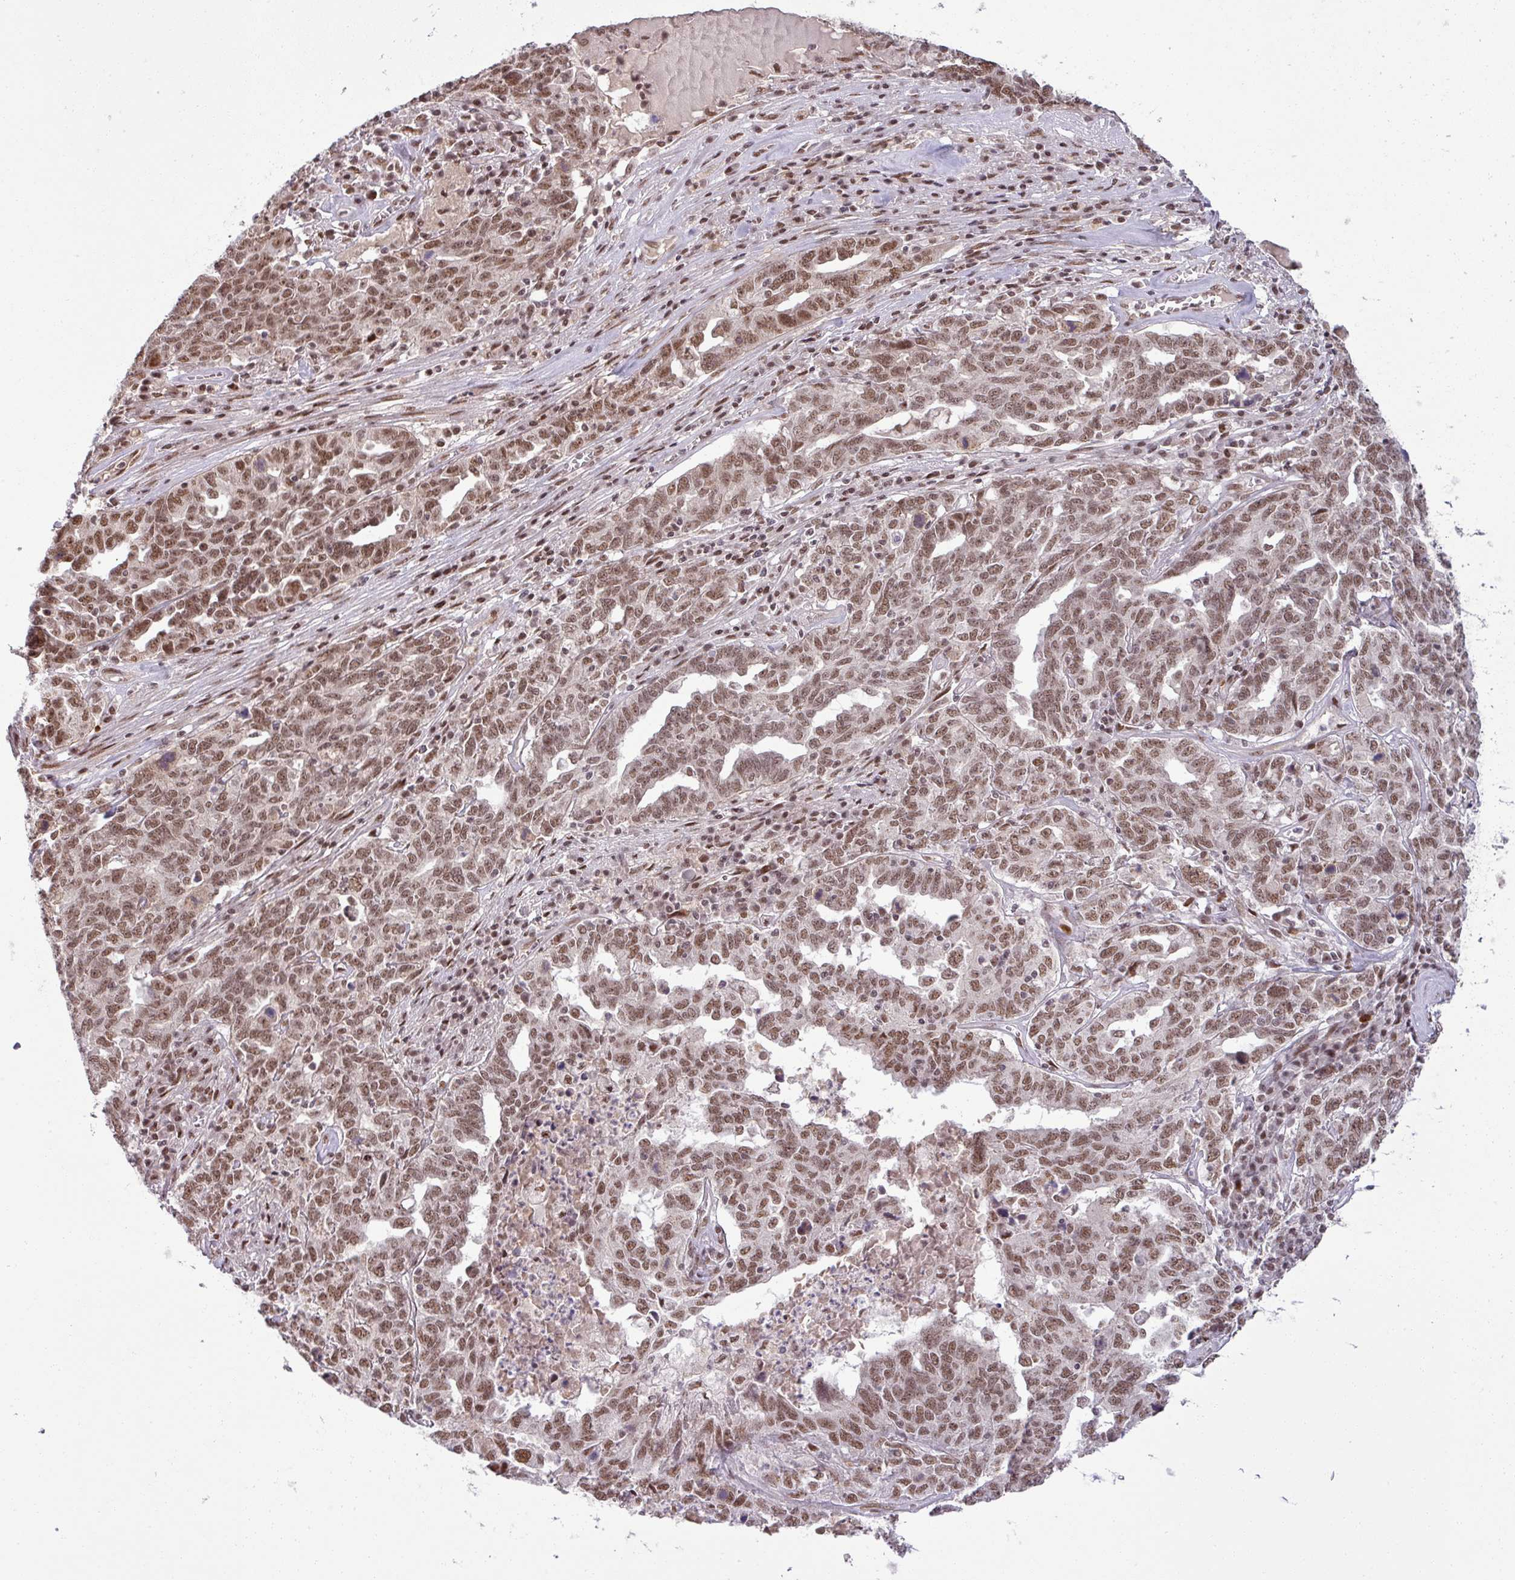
{"staining": {"intensity": "moderate", "quantity": ">75%", "location": "nuclear"}, "tissue": "ovarian cancer", "cell_type": "Tumor cells", "image_type": "cancer", "snomed": [{"axis": "morphology", "description": "Carcinoma, endometroid"}, {"axis": "topography", "description": "Ovary"}], "caption": "Moderate nuclear protein positivity is present in about >75% of tumor cells in ovarian cancer (endometroid carcinoma). (brown staining indicates protein expression, while blue staining denotes nuclei).", "gene": "PTPN20", "patient": {"sex": "female", "age": 62}}